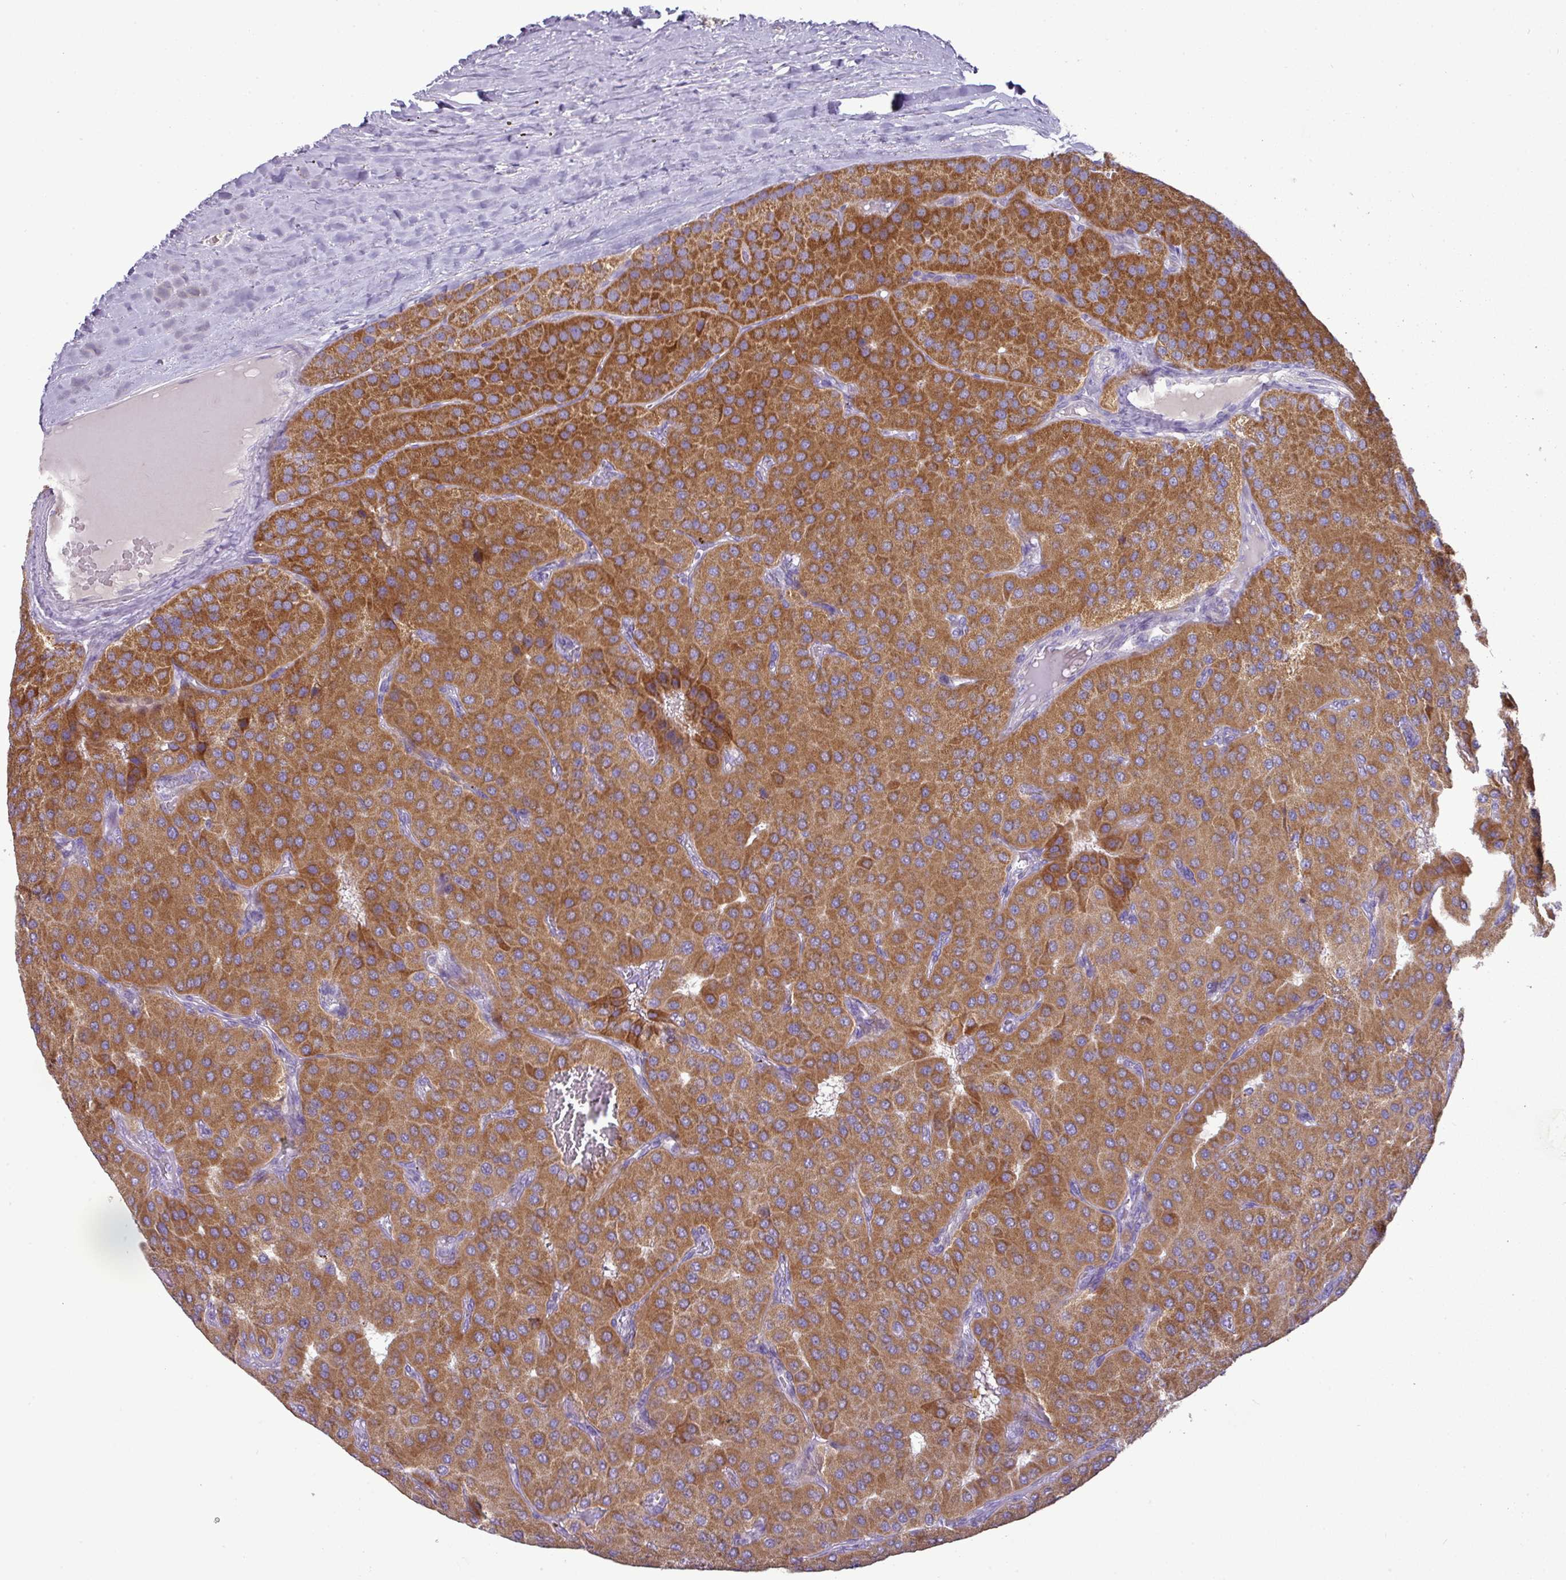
{"staining": {"intensity": "strong", "quantity": ">75%", "location": "cytoplasmic/membranous"}, "tissue": "parathyroid gland", "cell_type": "Glandular cells", "image_type": "normal", "snomed": [{"axis": "morphology", "description": "Normal tissue, NOS"}, {"axis": "morphology", "description": "Adenoma, NOS"}, {"axis": "topography", "description": "Parathyroid gland"}], "caption": "This micrograph demonstrates immunohistochemistry staining of normal parathyroid gland, with high strong cytoplasmic/membranous expression in about >75% of glandular cells.", "gene": "TRAPPC1", "patient": {"sex": "female", "age": 86}}